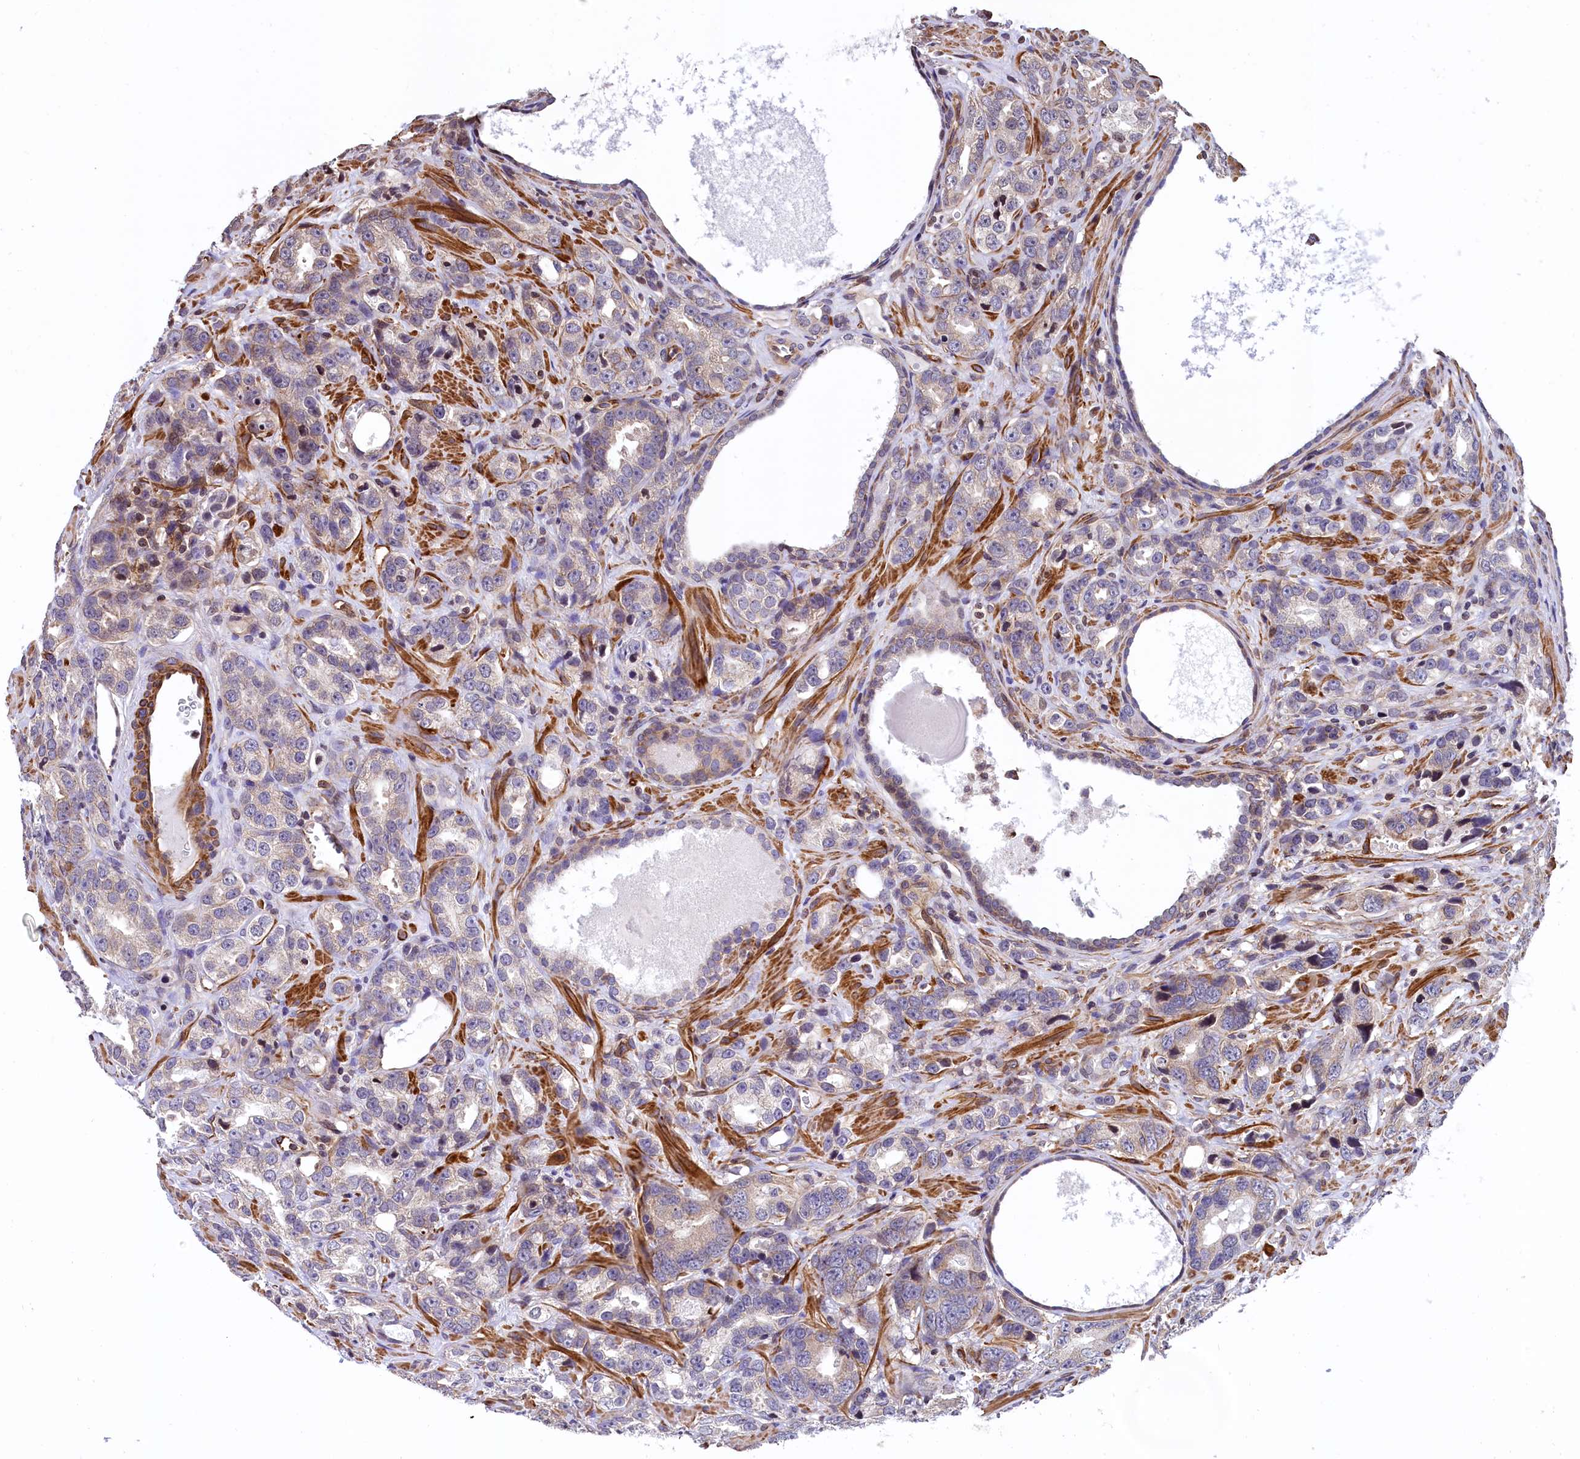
{"staining": {"intensity": "weak", "quantity": "25%-75%", "location": "cytoplasmic/membranous"}, "tissue": "prostate cancer", "cell_type": "Tumor cells", "image_type": "cancer", "snomed": [{"axis": "morphology", "description": "Adenocarcinoma, High grade"}, {"axis": "topography", "description": "Prostate"}], "caption": "Human prostate cancer (adenocarcinoma (high-grade)) stained with a brown dye reveals weak cytoplasmic/membranous positive staining in about 25%-75% of tumor cells.", "gene": "ZNF2", "patient": {"sex": "male", "age": 62}}